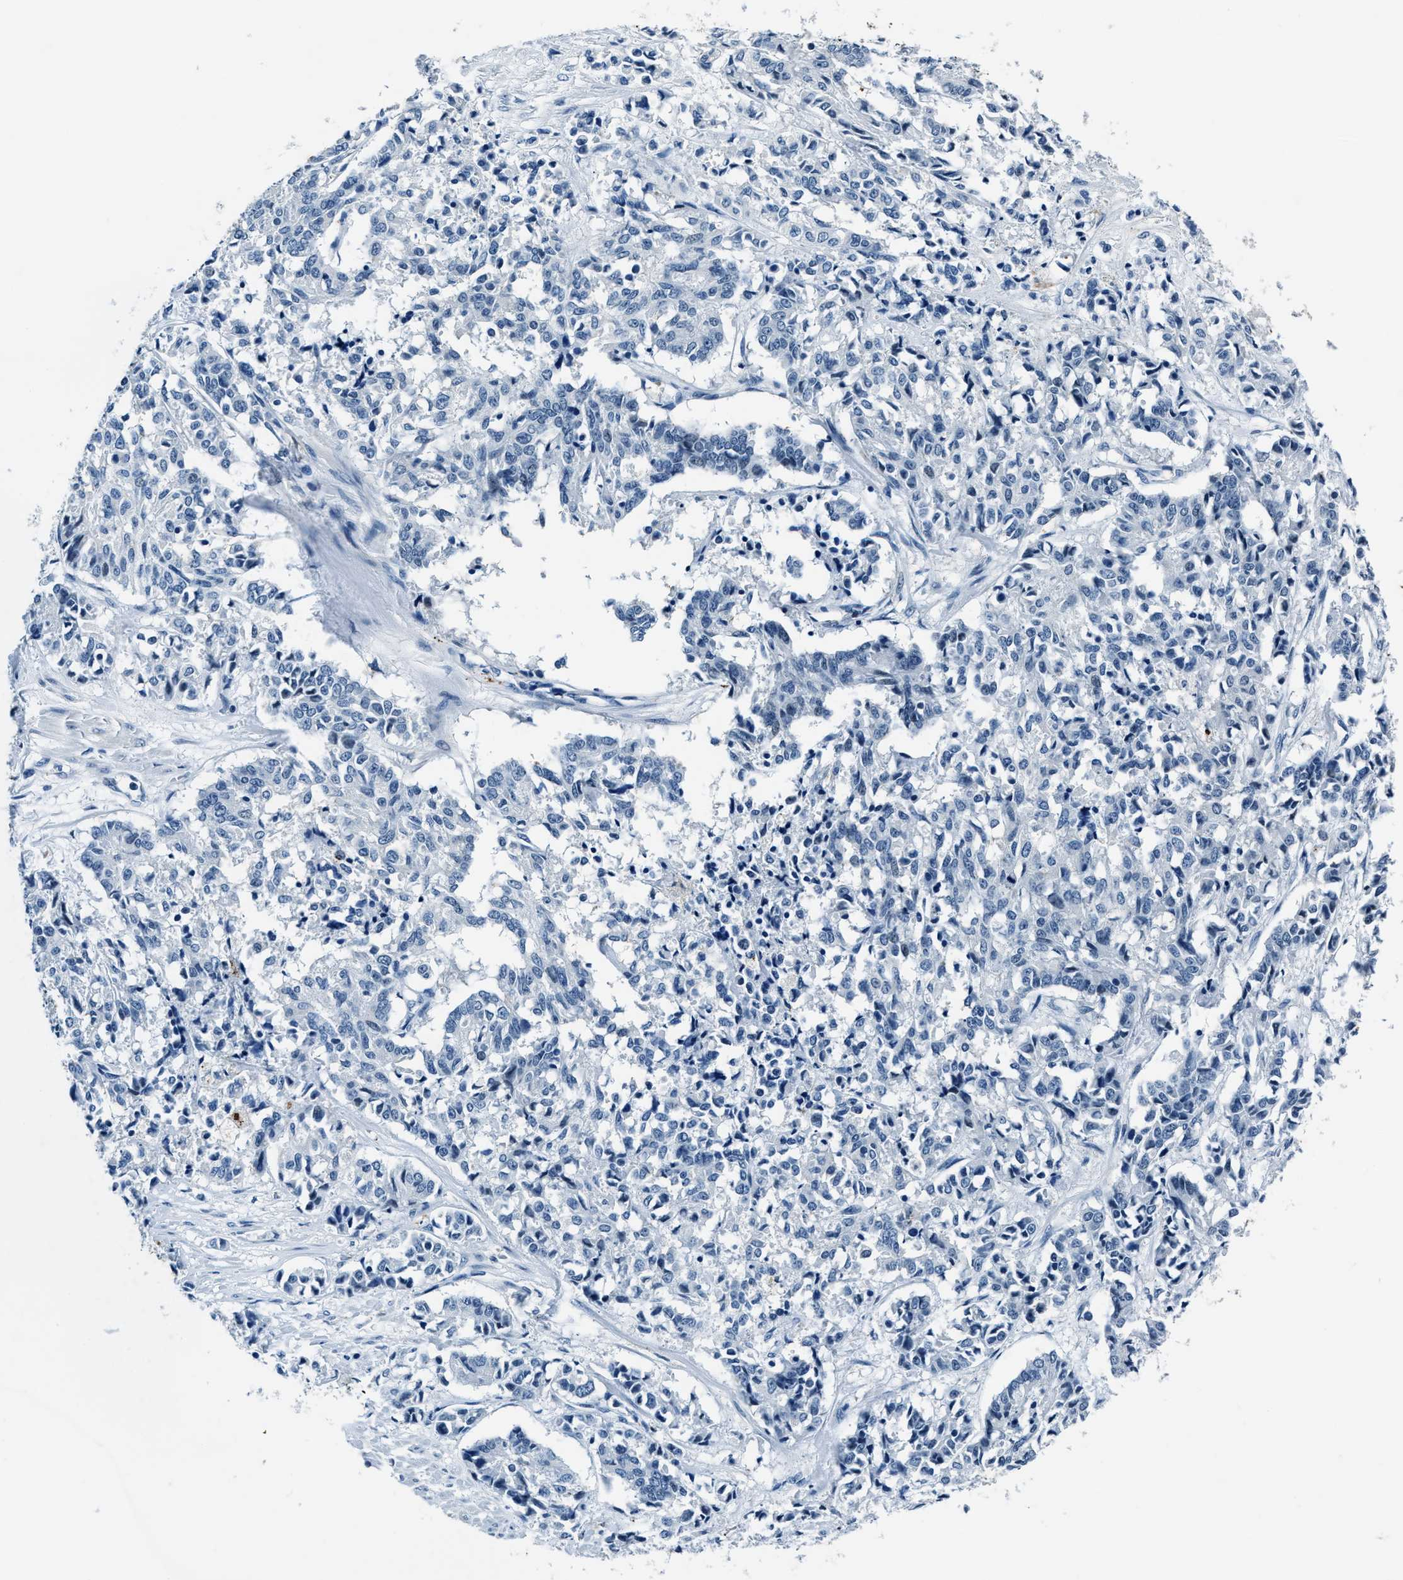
{"staining": {"intensity": "negative", "quantity": "none", "location": "none"}, "tissue": "cervical cancer", "cell_type": "Tumor cells", "image_type": "cancer", "snomed": [{"axis": "morphology", "description": "Squamous cell carcinoma, NOS"}, {"axis": "topography", "description": "Cervix"}], "caption": "Squamous cell carcinoma (cervical) stained for a protein using immunohistochemistry shows no staining tumor cells.", "gene": "PTPDC1", "patient": {"sex": "female", "age": 35}}